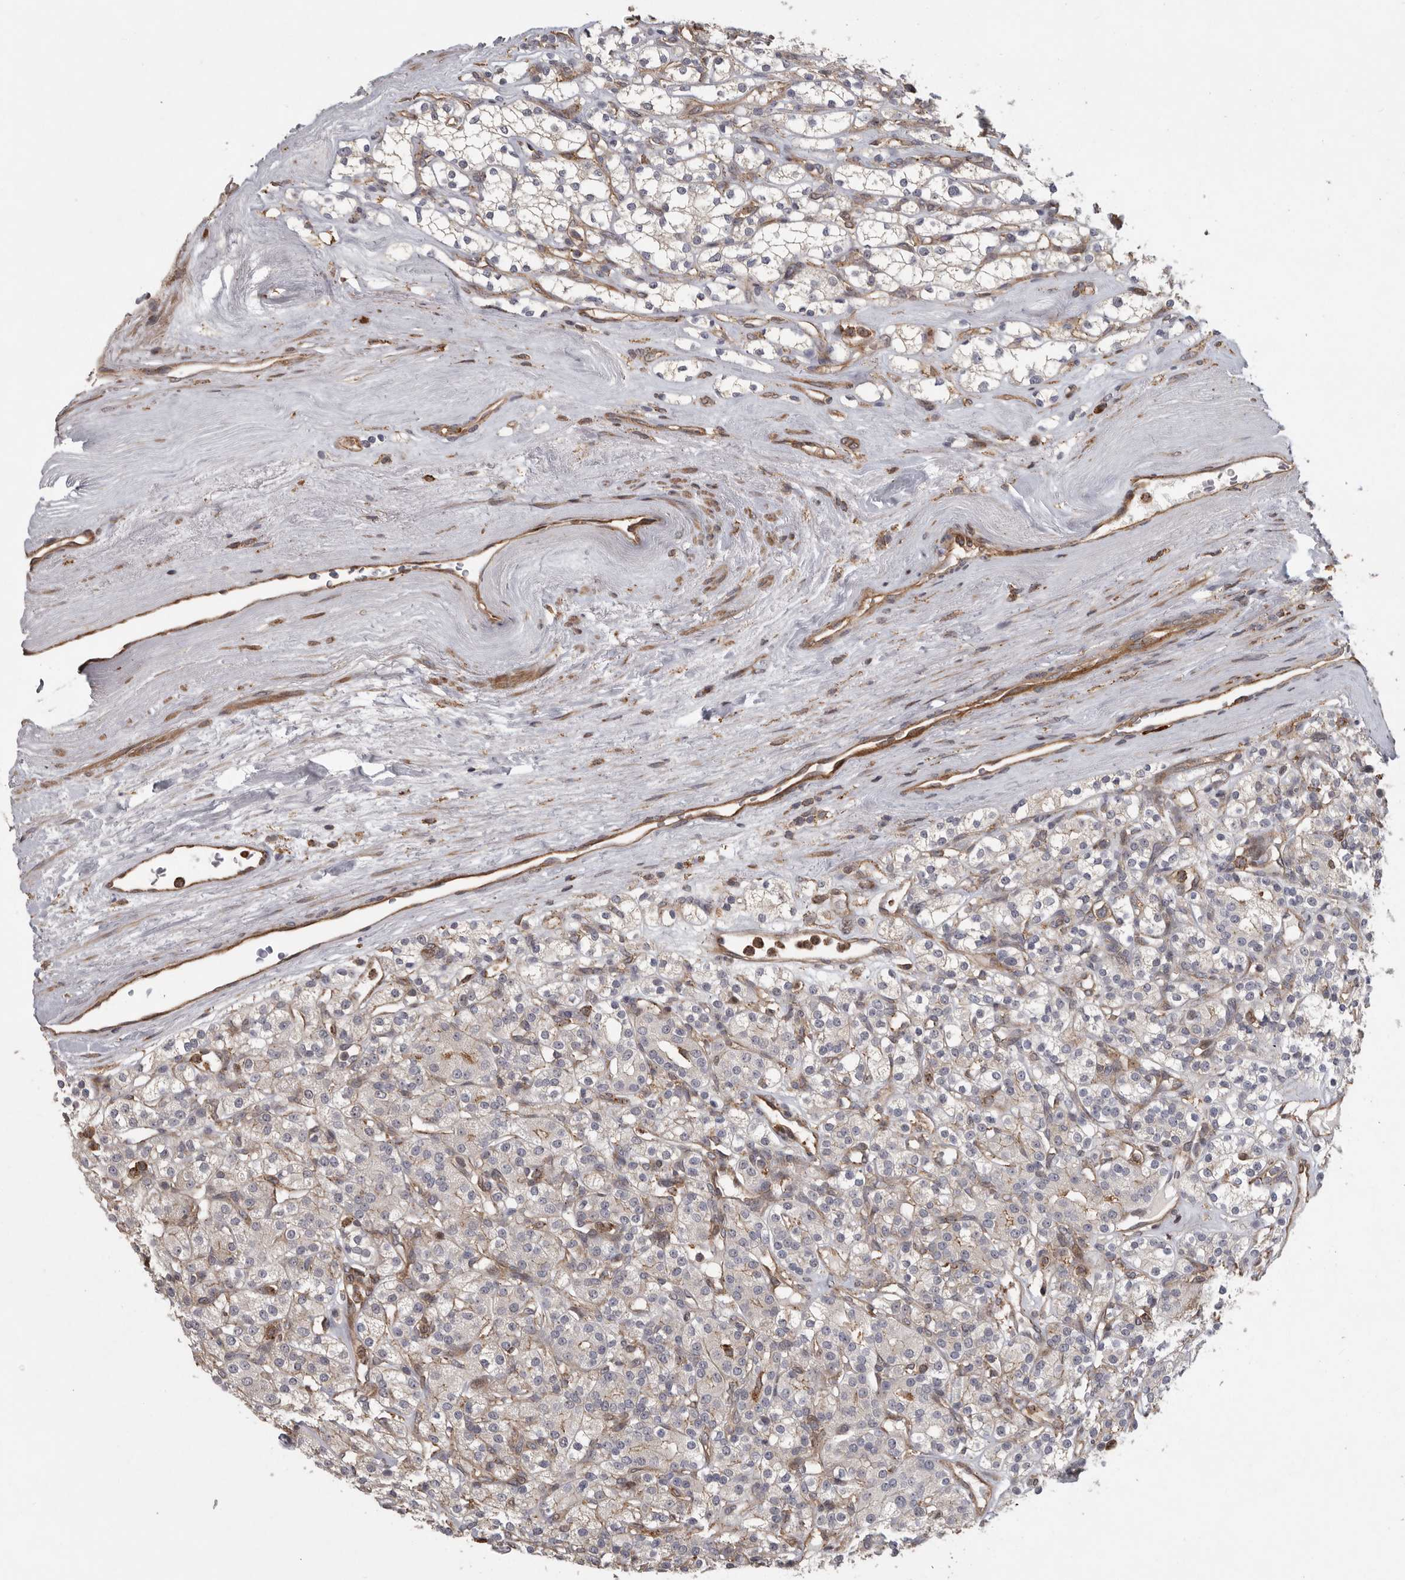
{"staining": {"intensity": "weak", "quantity": "<25%", "location": "cytoplasmic/membranous"}, "tissue": "renal cancer", "cell_type": "Tumor cells", "image_type": "cancer", "snomed": [{"axis": "morphology", "description": "Adenocarcinoma, NOS"}, {"axis": "topography", "description": "Kidney"}], "caption": "This micrograph is of adenocarcinoma (renal) stained with IHC to label a protein in brown with the nuclei are counter-stained blue. There is no positivity in tumor cells. (Stains: DAB (3,3'-diaminobenzidine) IHC with hematoxylin counter stain, Microscopy: brightfield microscopy at high magnification).", "gene": "MPDZ", "patient": {"sex": "male", "age": 77}}